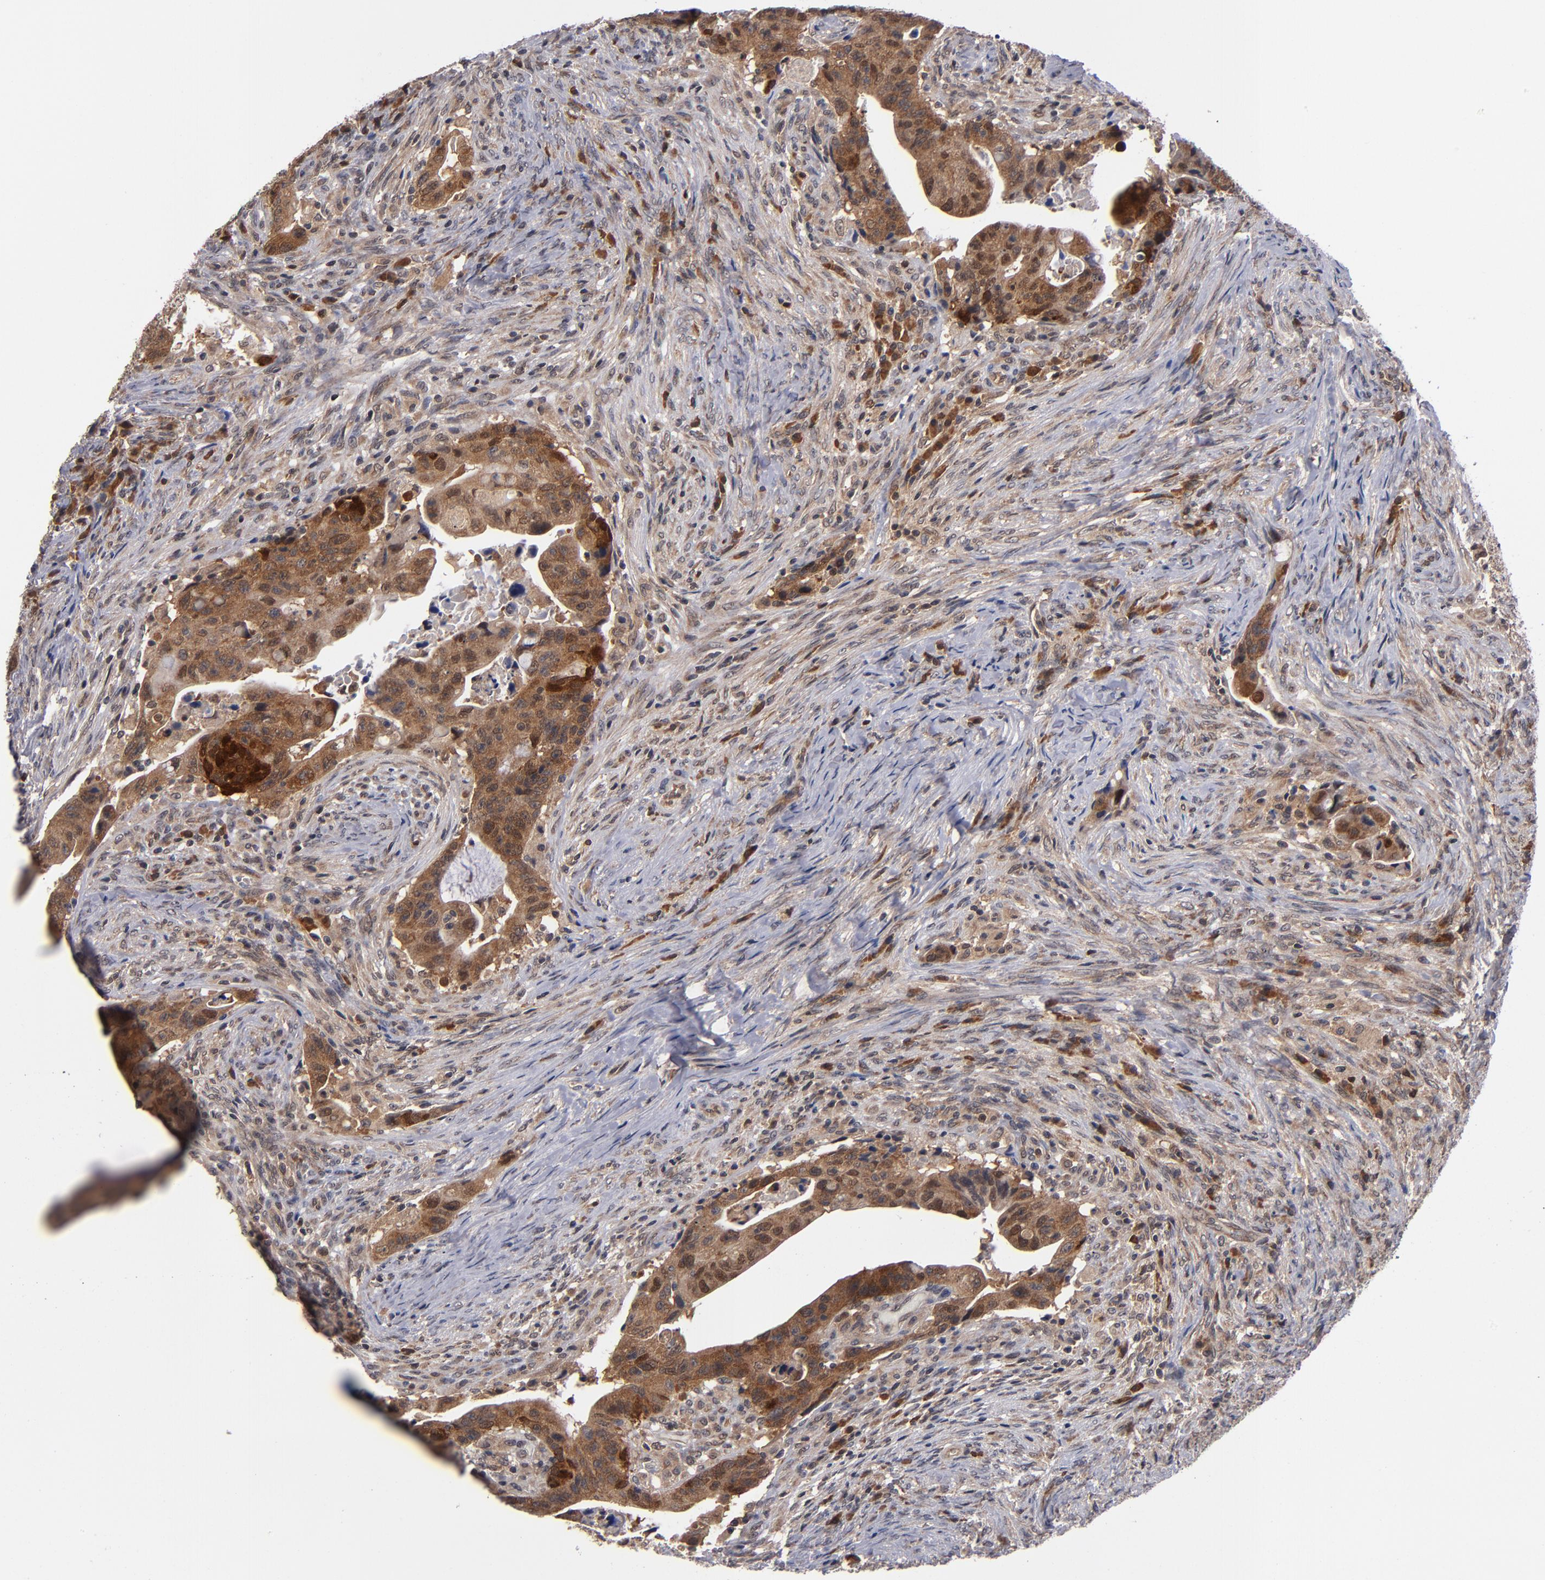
{"staining": {"intensity": "strong", "quantity": ">75%", "location": "cytoplasmic/membranous"}, "tissue": "colorectal cancer", "cell_type": "Tumor cells", "image_type": "cancer", "snomed": [{"axis": "morphology", "description": "Adenocarcinoma, NOS"}, {"axis": "topography", "description": "Rectum"}], "caption": "Colorectal cancer stained for a protein shows strong cytoplasmic/membranous positivity in tumor cells.", "gene": "ALG13", "patient": {"sex": "female", "age": 71}}